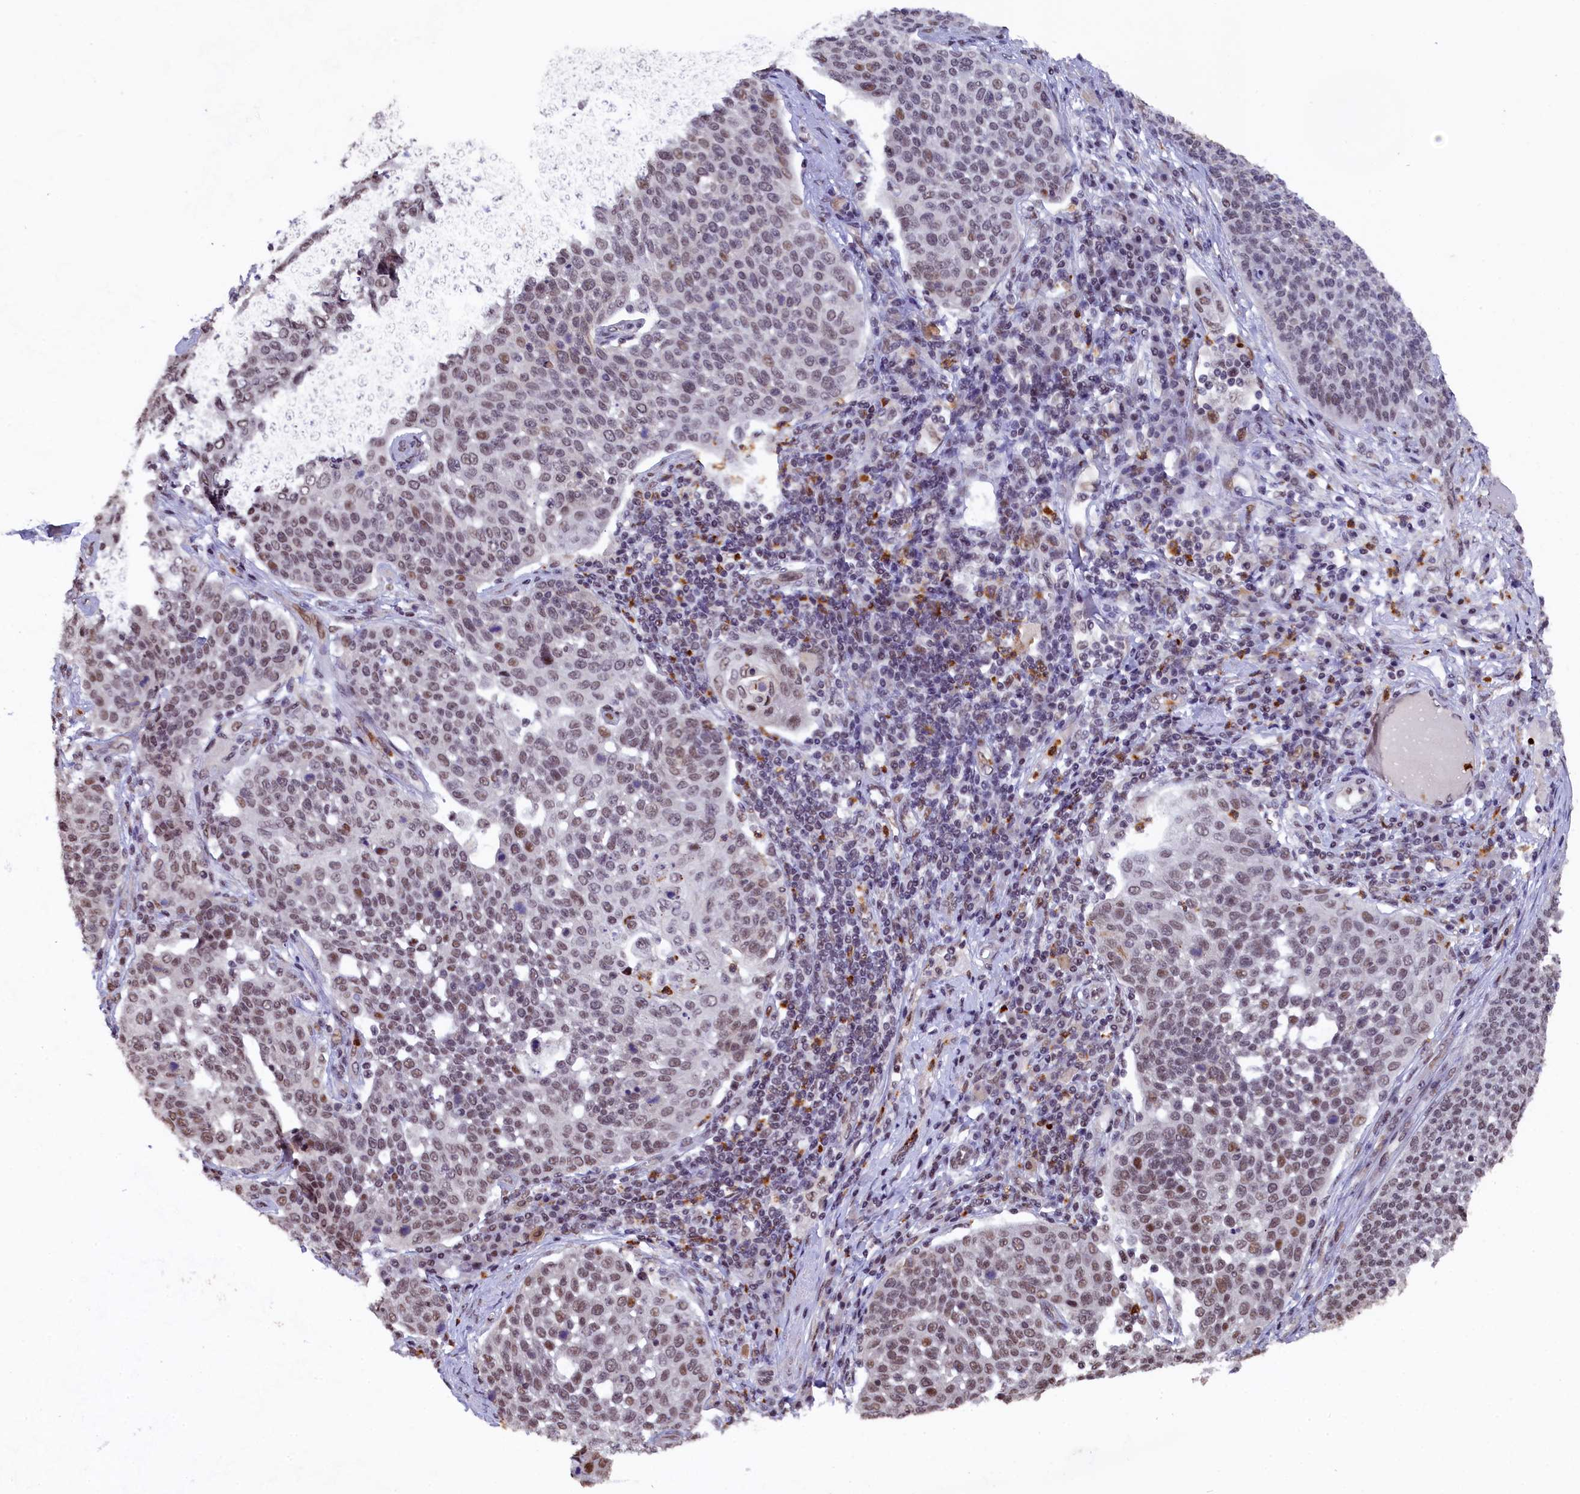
{"staining": {"intensity": "weak", "quantity": "25%-75%", "location": "nuclear"}, "tissue": "cervical cancer", "cell_type": "Tumor cells", "image_type": "cancer", "snomed": [{"axis": "morphology", "description": "Squamous cell carcinoma, NOS"}, {"axis": "topography", "description": "Cervix"}], "caption": "Immunohistochemical staining of cervical cancer (squamous cell carcinoma) shows low levels of weak nuclear staining in approximately 25%-75% of tumor cells.", "gene": "ADIG", "patient": {"sex": "female", "age": 34}}